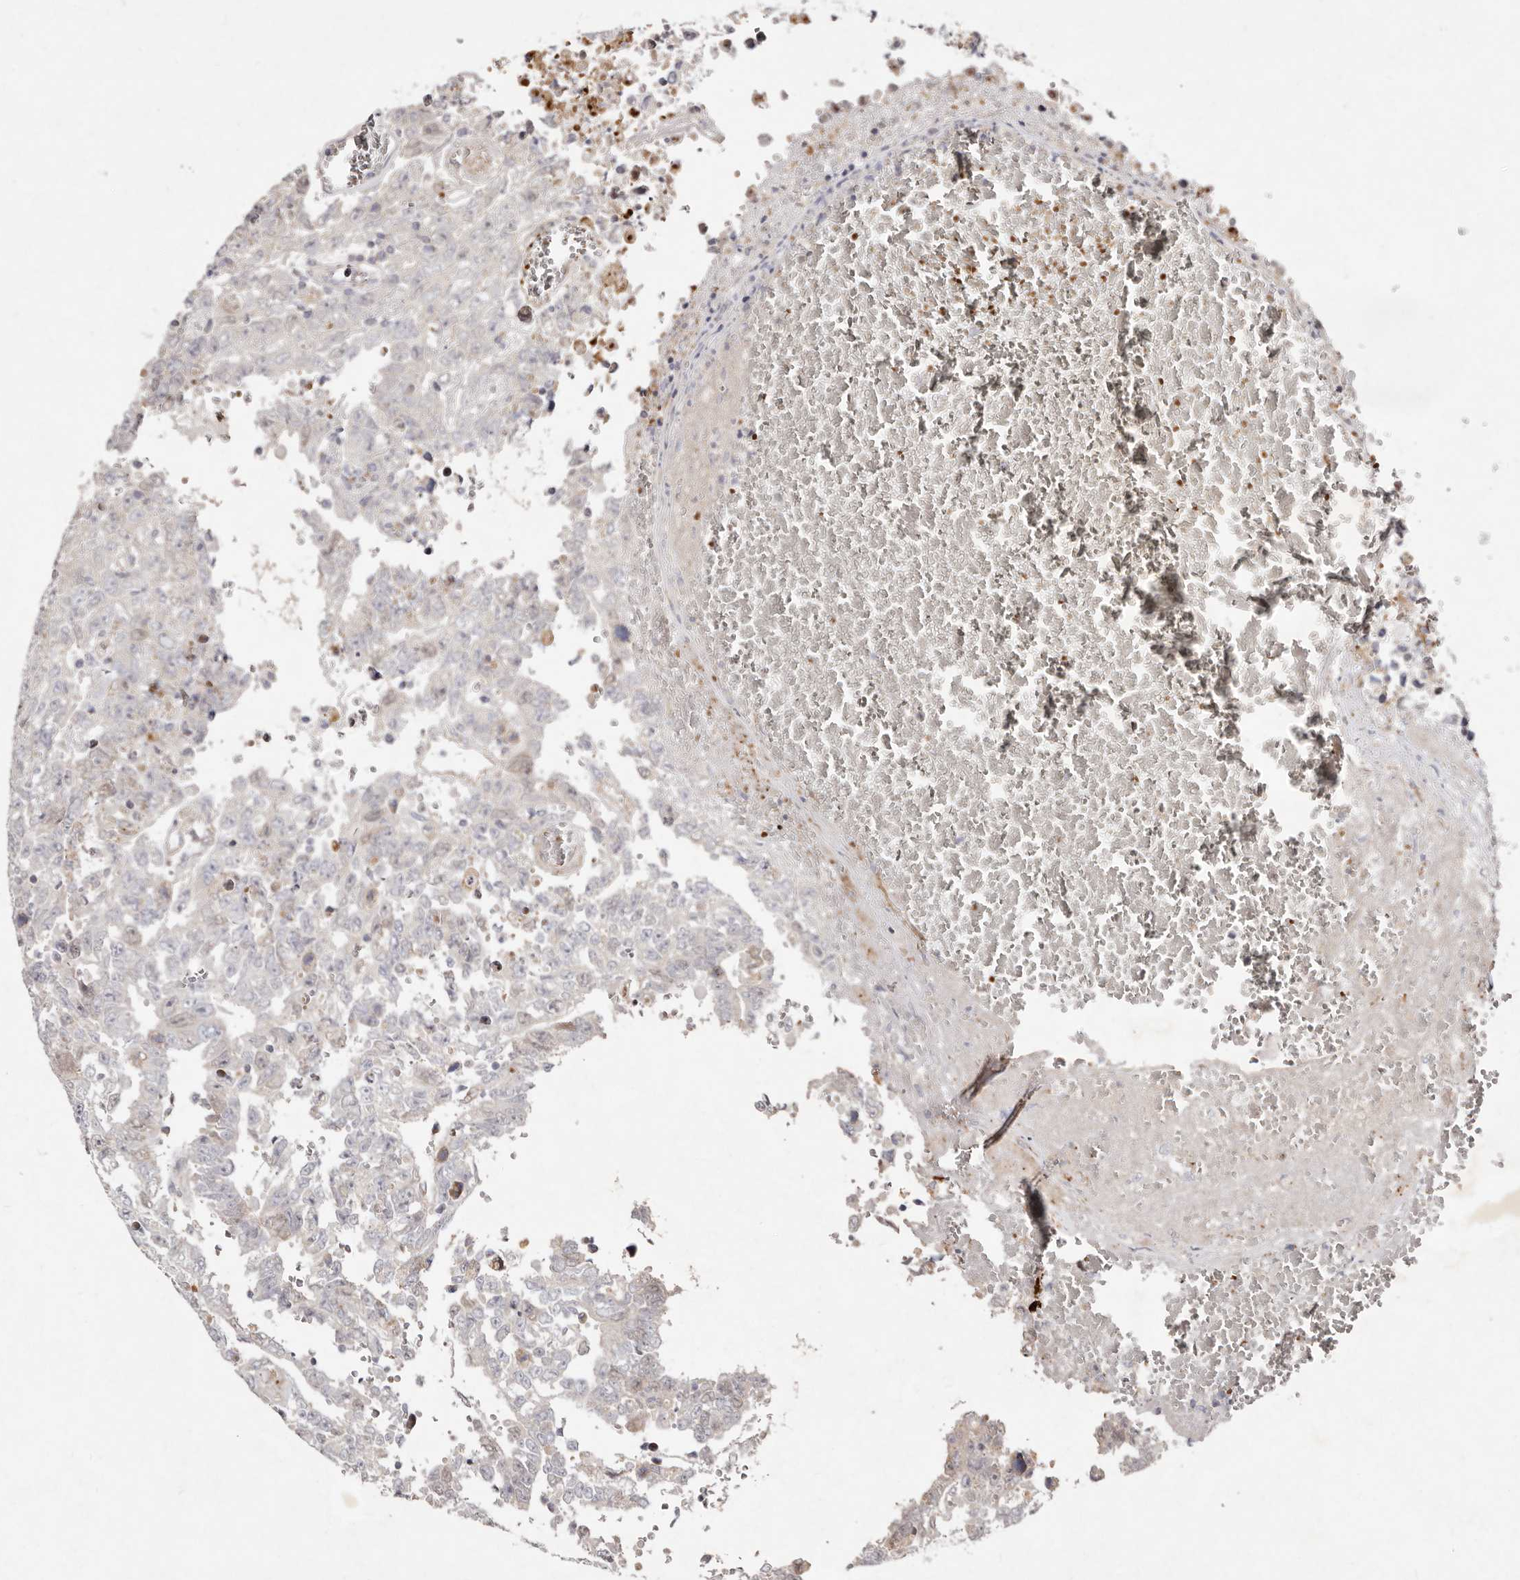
{"staining": {"intensity": "negative", "quantity": "none", "location": "none"}, "tissue": "testis cancer", "cell_type": "Tumor cells", "image_type": "cancer", "snomed": [{"axis": "morphology", "description": "Carcinoma, Embryonal, NOS"}, {"axis": "topography", "description": "Testis"}], "caption": "High power microscopy histopathology image of an IHC micrograph of testis cancer (embryonal carcinoma), revealing no significant staining in tumor cells.", "gene": "SLC25A20", "patient": {"sex": "male", "age": 26}}